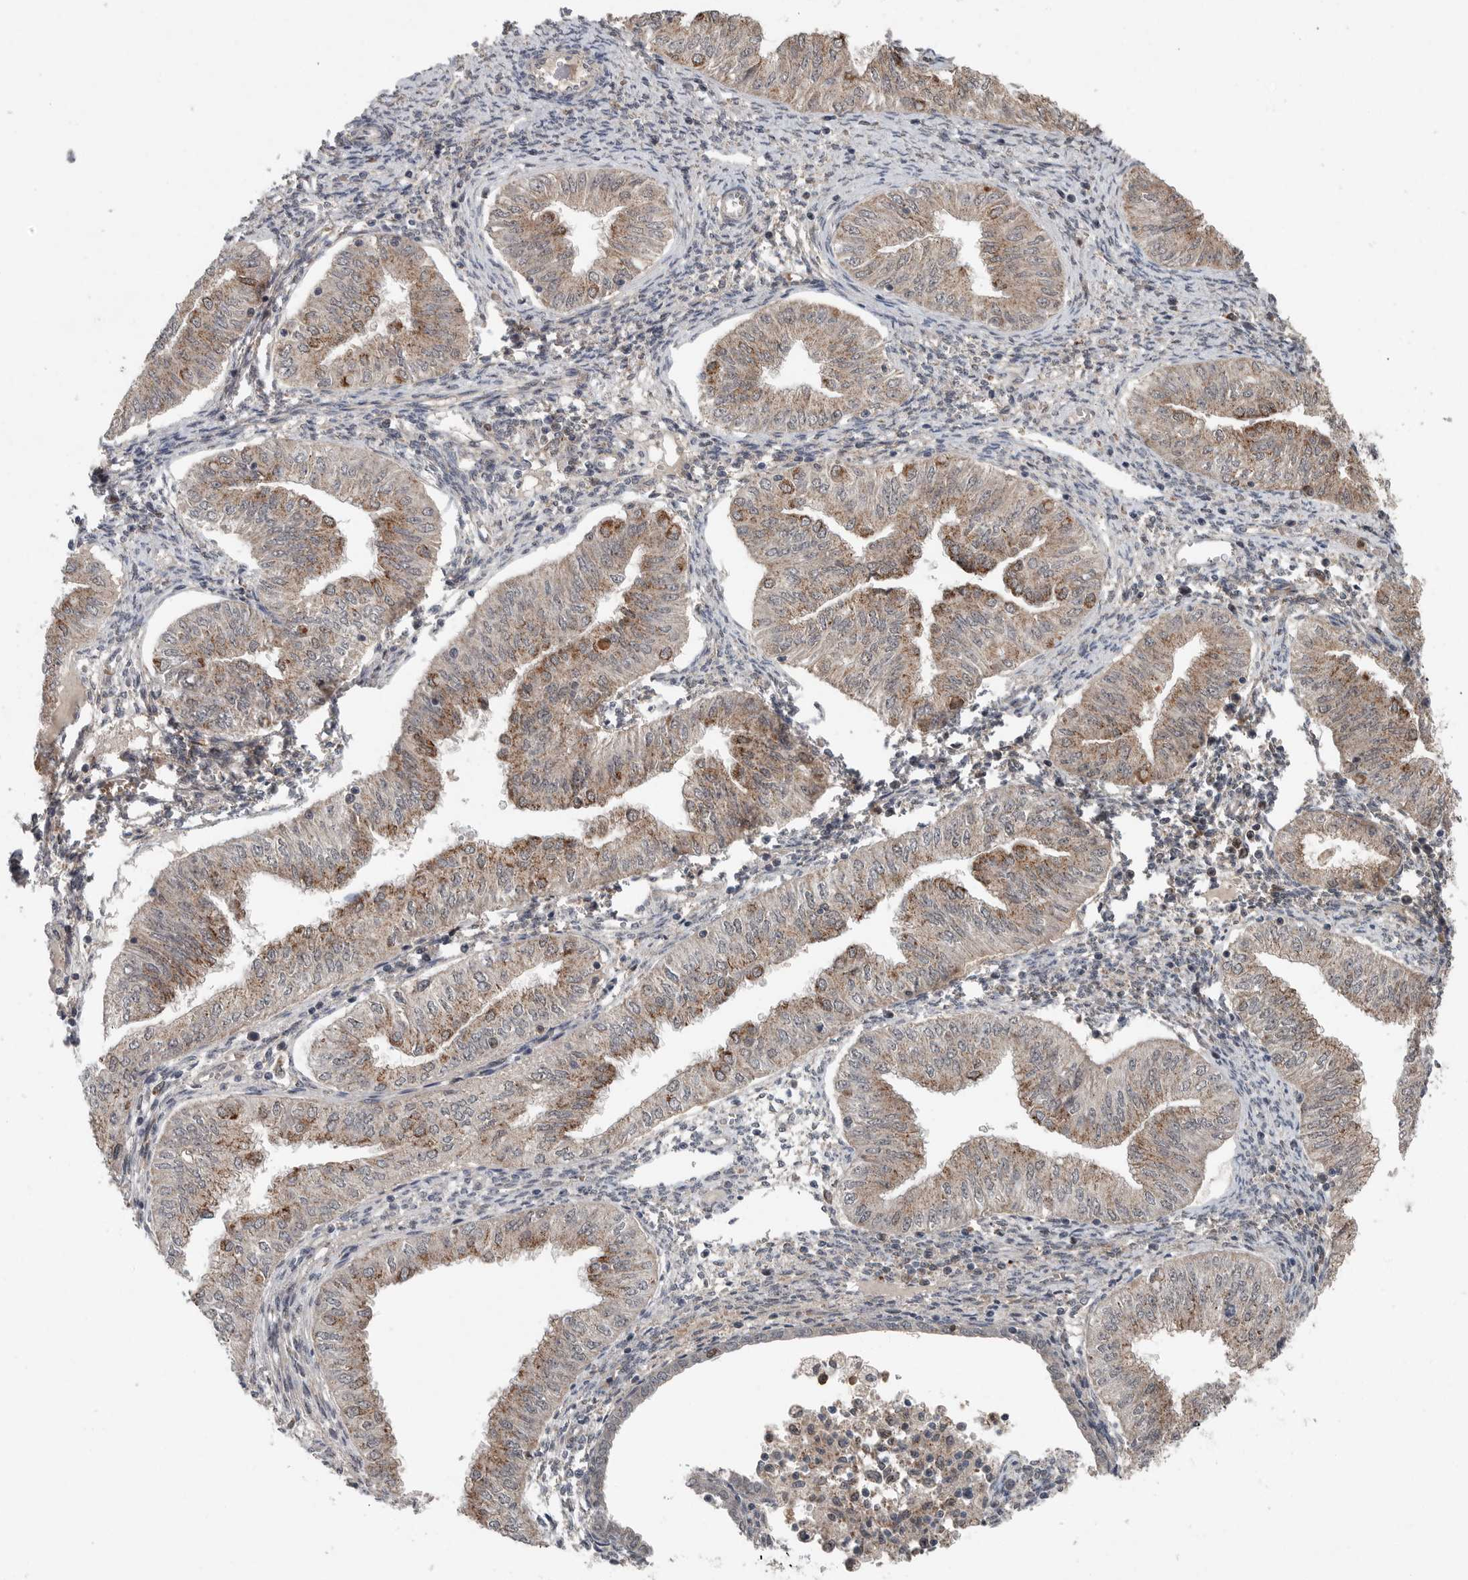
{"staining": {"intensity": "moderate", "quantity": ">75%", "location": "cytoplasmic/membranous"}, "tissue": "endometrial cancer", "cell_type": "Tumor cells", "image_type": "cancer", "snomed": [{"axis": "morphology", "description": "Normal tissue, NOS"}, {"axis": "morphology", "description": "Adenocarcinoma, NOS"}, {"axis": "topography", "description": "Endometrium"}], "caption": "Moderate cytoplasmic/membranous protein positivity is present in approximately >75% of tumor cells in endometrial cancer.", "gene": "SCP2", "patient": {"sex": "female", "age": 53}}